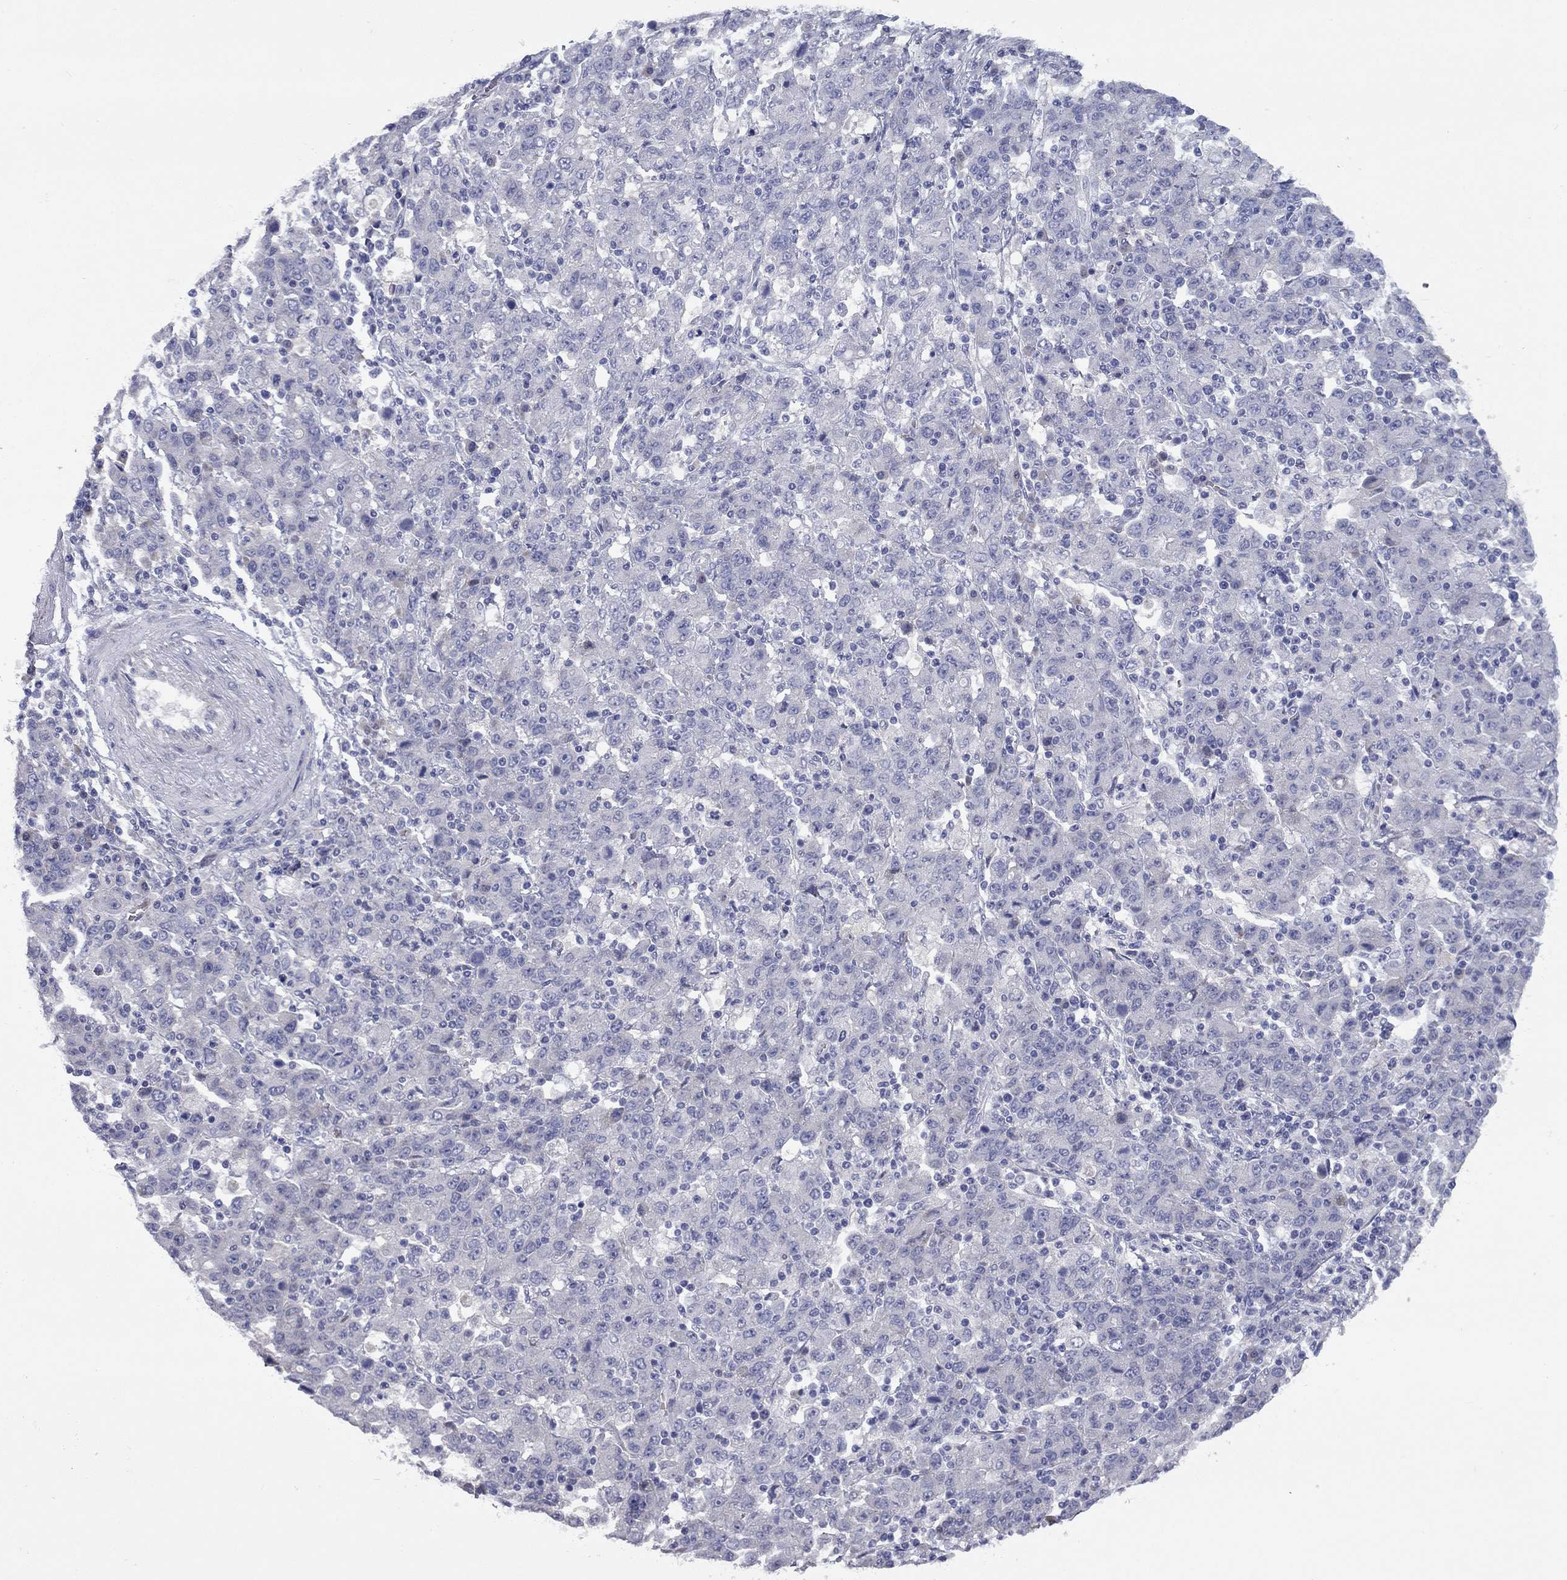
{"staining": {"intensity": "negative", "quantity": "none", "location": "none"}, "tissue": "stomach cancer", "cell_type": "Tumor cells", "image_type": "cancer", "snomed": [{"axis": "morphology", "description": "Adenocarcinoma, NOS"}, {"axis": "topography", "description": "Stomach, upper"}], "caption": "There is no significant expression in tumor cells of stomach adenocarcinoma.", "gene": "UNC119B", "patient": {"sex": "male", "age": 69}}